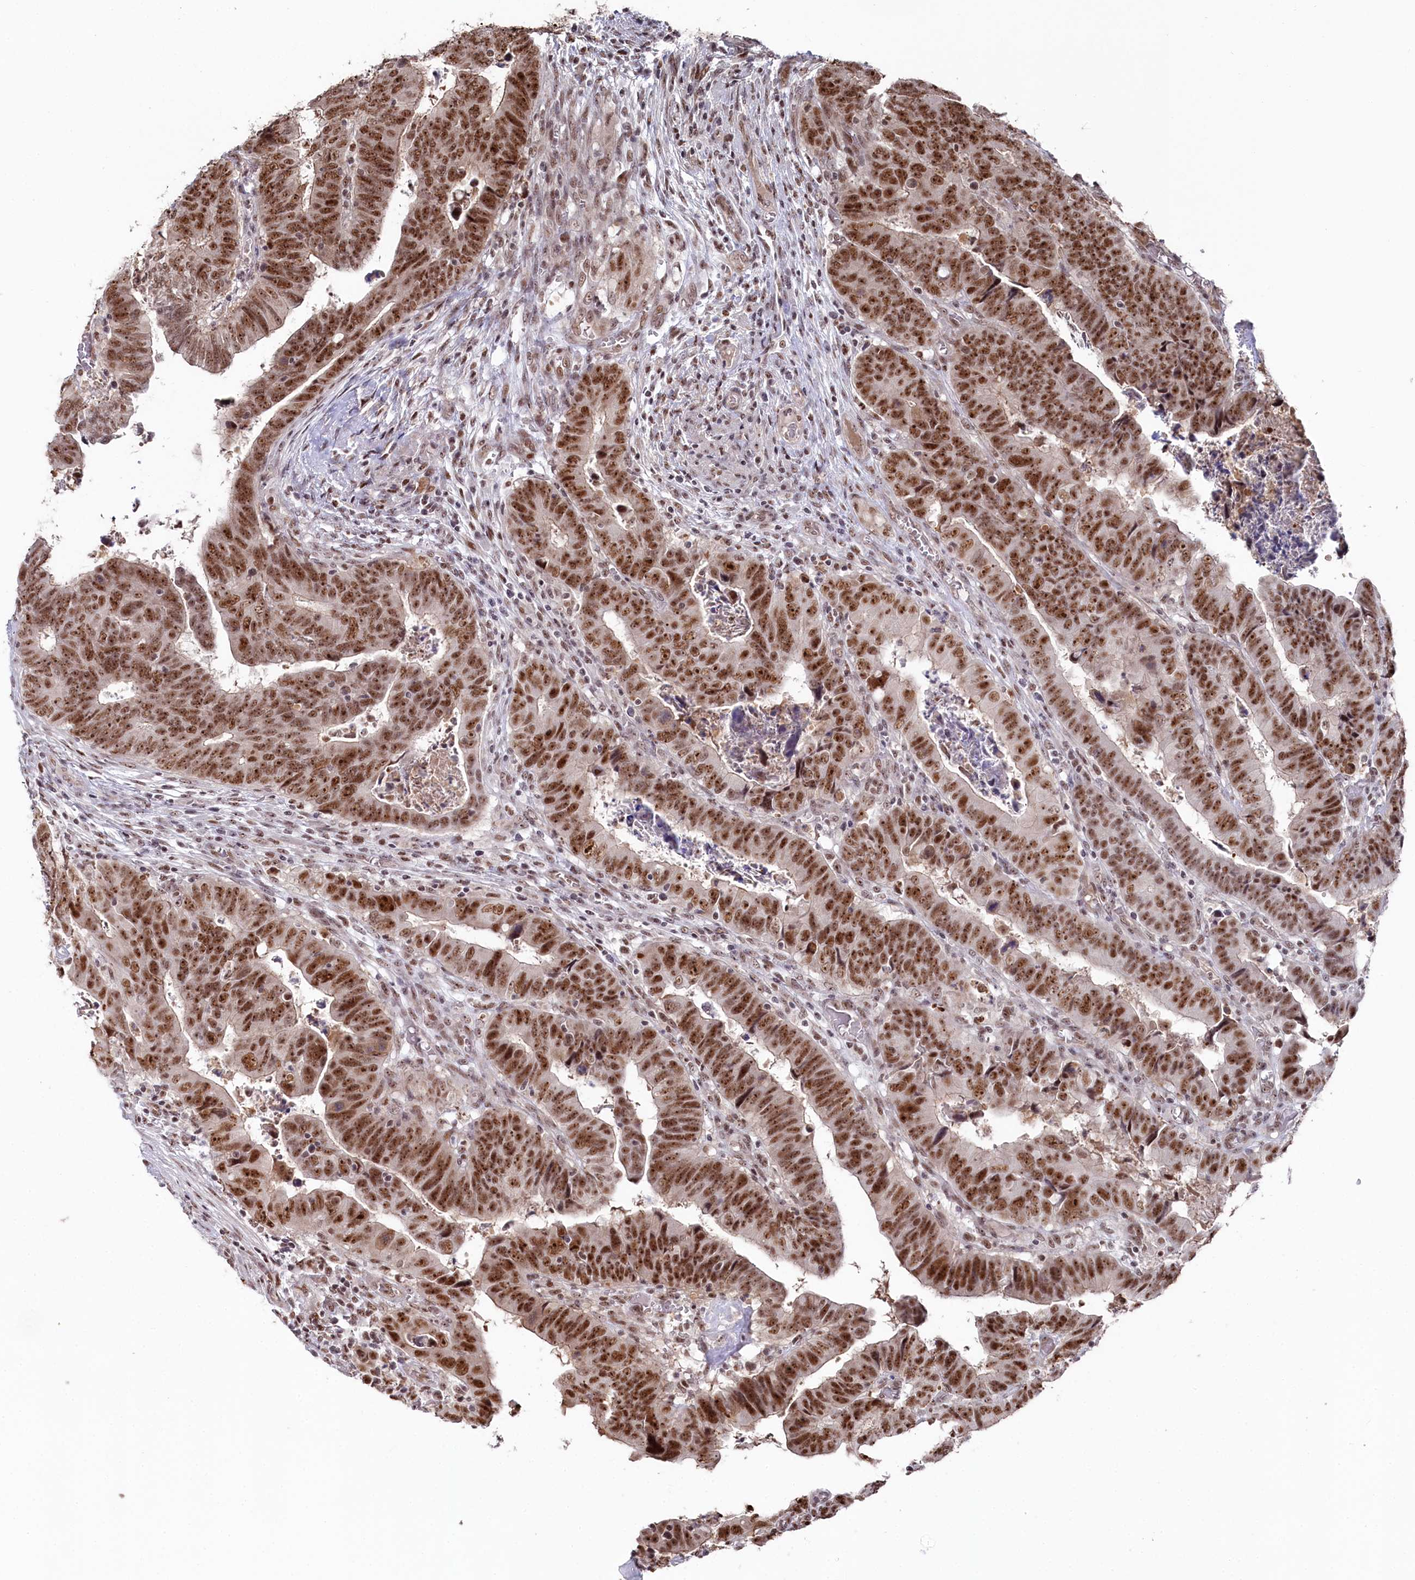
{"staining": {"intensity": "moderate", "quantity": ">75%", "location": "nuclear"}, "tissue": "colorectal cancer", "cell_type": "Tumor cells", "image_type": "cancer", "snomed": [{"axis": "morphology", "description": "Normal tissue, NOS"}, {"axis": "morphology", "description": "Adenocarcinoma, NOS"}, {"axis": "topography", "description": "Rectum"}], "caption": "This micrograph demonstrates IHC staining of colorectal adenocarcinoma, with medium moderate nuclear staining in about >75% of tumor cells.", "gene": "POLR2H", "patient": {"sex": "female", "age": 65}}